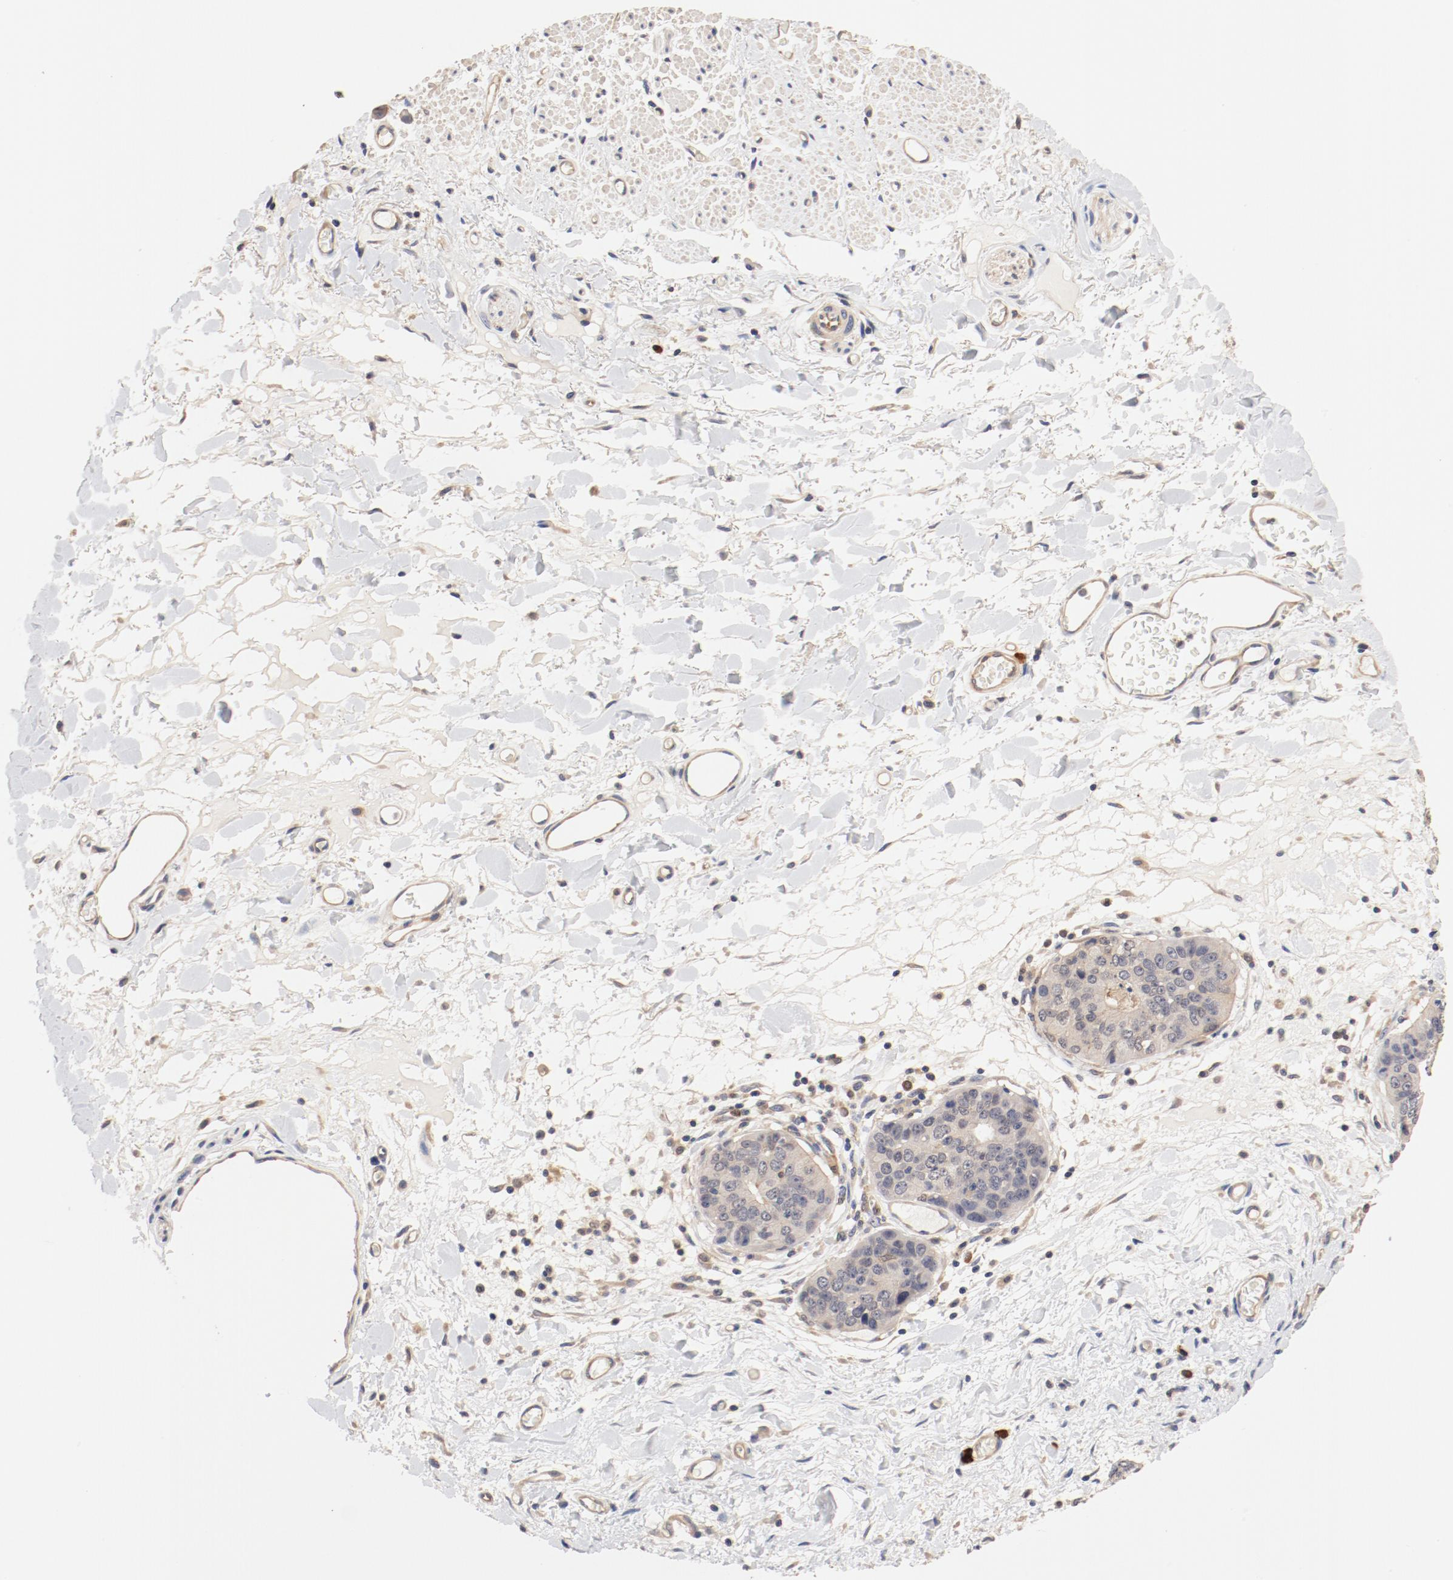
{"staining": {"intensity": "weak", "quantity": ">75%", "location": "cytoplasmic/membranous"}, "tissue": "stomach cancer", "cell_type": "Tumor cells", "image_type": "cancer", "snomed": [{"axis": "morphology", "description": "Adenocarcinoma, NOS"}, {"axis": "topography", "description": "Esophagus"}, {"axis": "topography", "description": "Stomach"}], "caption": "A low amount of weak cytoplasmic/membranous staining is seen in approximately >75% of tumor cells in stomach cancer tissue. (Stains: DAB (3,3'-diaminobenzidine) in brown, nuclei in blue, Microscopy: brightfield microscopy at high magnification).", "gene": "UBE2J1", "patient": {"sex": "male", "age": 74}}